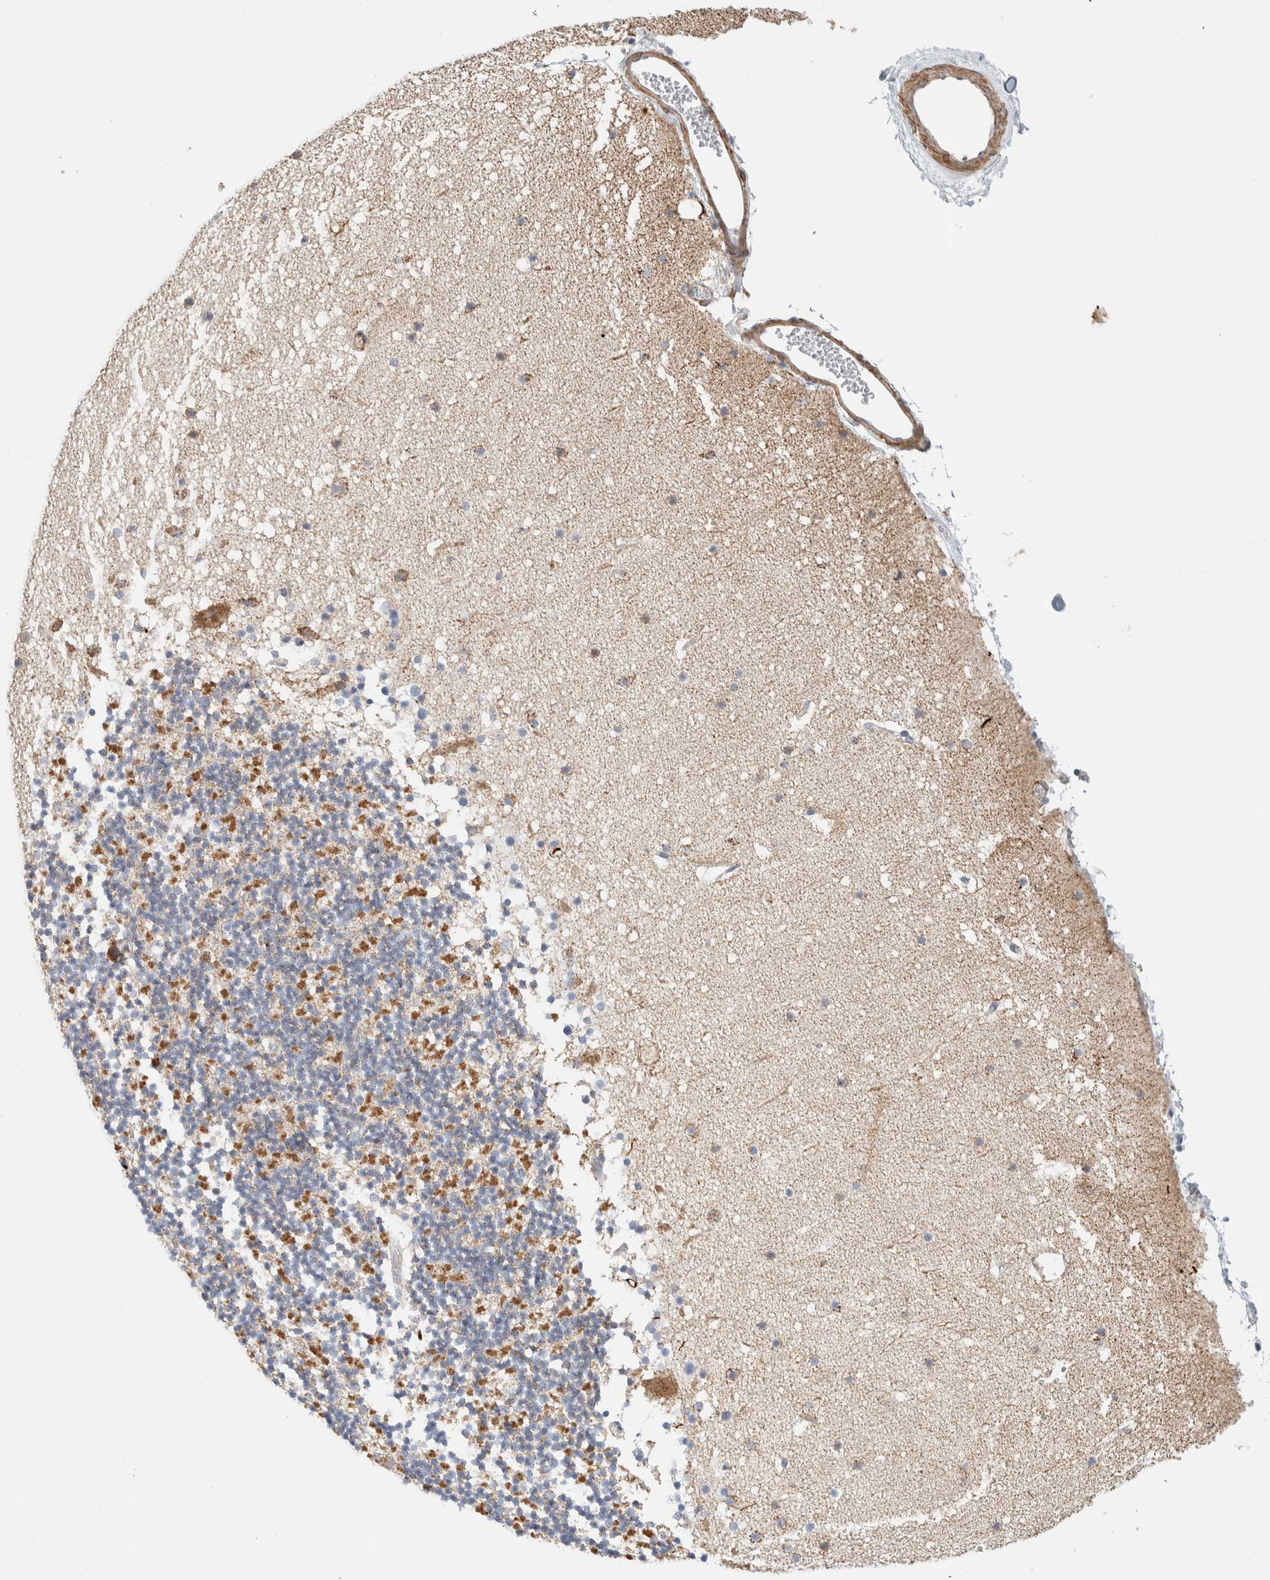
{"staining": {"intensity": "moderate", "quantity": "<25%", "location": "cytoplasmic/membranous"}, "tissue": "cerebellum", "cell_type": "Cells in granular layer", "image_type": "normal", "snomed": [{"axis": "morphology", "description": "Normal tissue, NOS"}, {"axis": "topography", "description": "Cerebellum"}], "caption": "IHC of normal human cerebellum reveals low levels of moderate cytoplasmic/membranous positivity in approximately <25% of cells in granular layer.", "gene": "MRM3", "patient": {"sex": "male", "age": 57}}